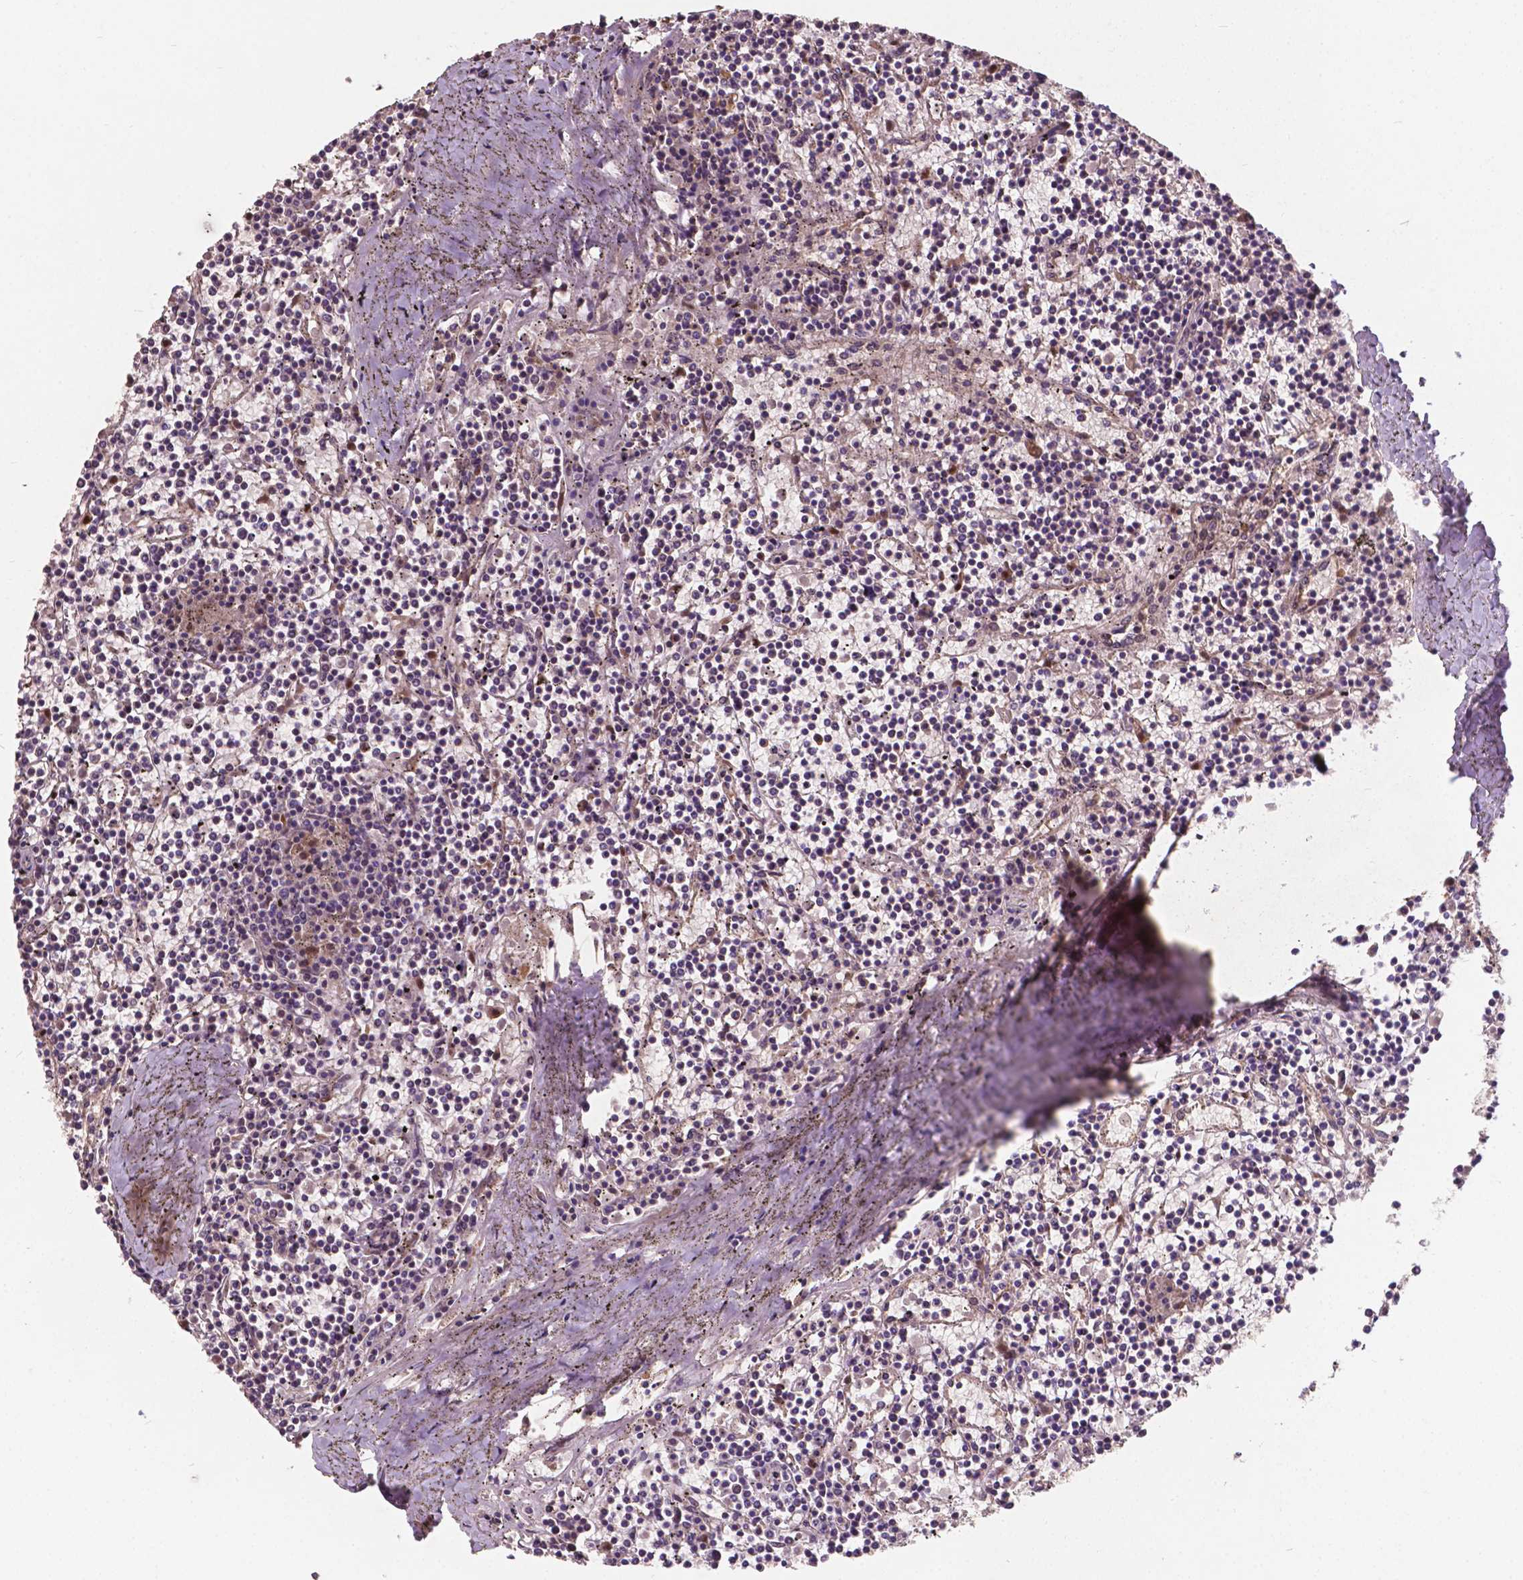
{"staining": {"intensity": "negative", "quantity": "none", "location": "none"}, "tissue": "lymphoma", "cell_type": "Tumor cells", "image_type": "cancer", "snomed": [{"axis": "morphology", "description": "Malignant lymphoma, non-Hodgkin's type, Low grade"}, {"axis": "topography", "description": "Spleen"}], "caption": "Tumor cells show no significant staining in malignant lymphoma, non-Hodgkin's type (low-grade). (Stains: DAB (3,3'-diaminobenzidine) immunohistochemistry with hematoxylin counter stain, Microscopy: brightfield microscopy at high magnification).", "gene": "DUSP16", "patient": {"sex": "female", "age": 19}}